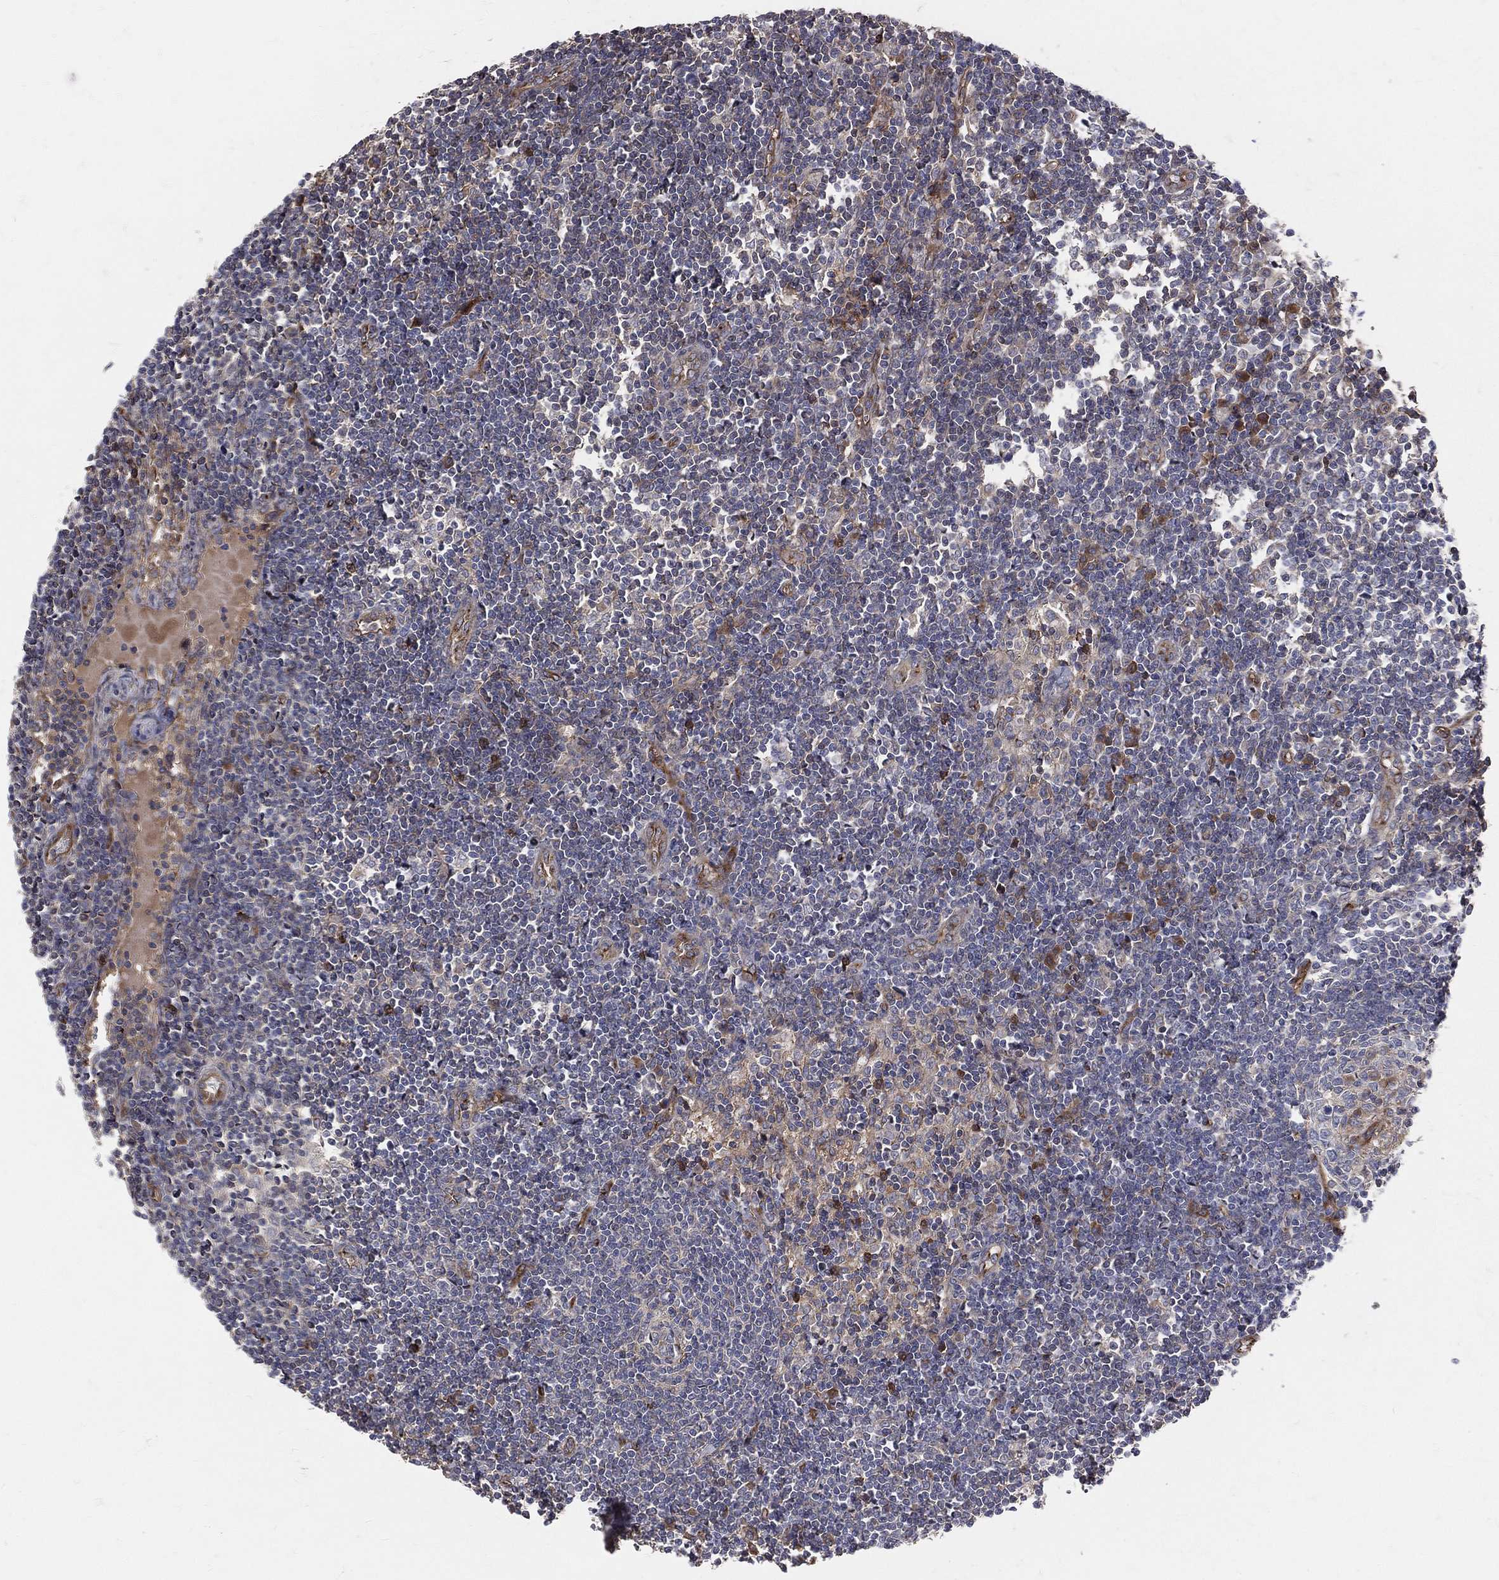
{"staining": {"intensity": "moderate", "quantity": "<25%", "location": "cytoplasmic/membranous"}, "tissue": "lymph node", "cell_type": "Germinal center cells", "image_type": "normal", "snomed": [{"axis": "morphology", "description": "Normal tissue, NOS"}, {"axis": "morphology", "description": "Adenocarcinoma, NOS"}, {"axis": "topography", "description": "Lymph node"}, {"axis": "topography", "description": "Pancreas"}], "caption": "The histopathology image reveals staining of unremarkable lymph node, revealing moderate cytoplasmic/membranous protein expression (brown color) within germinal center cells.", "gene": "ENTPD1", "patient": {"sex": "female", "age": 58}}